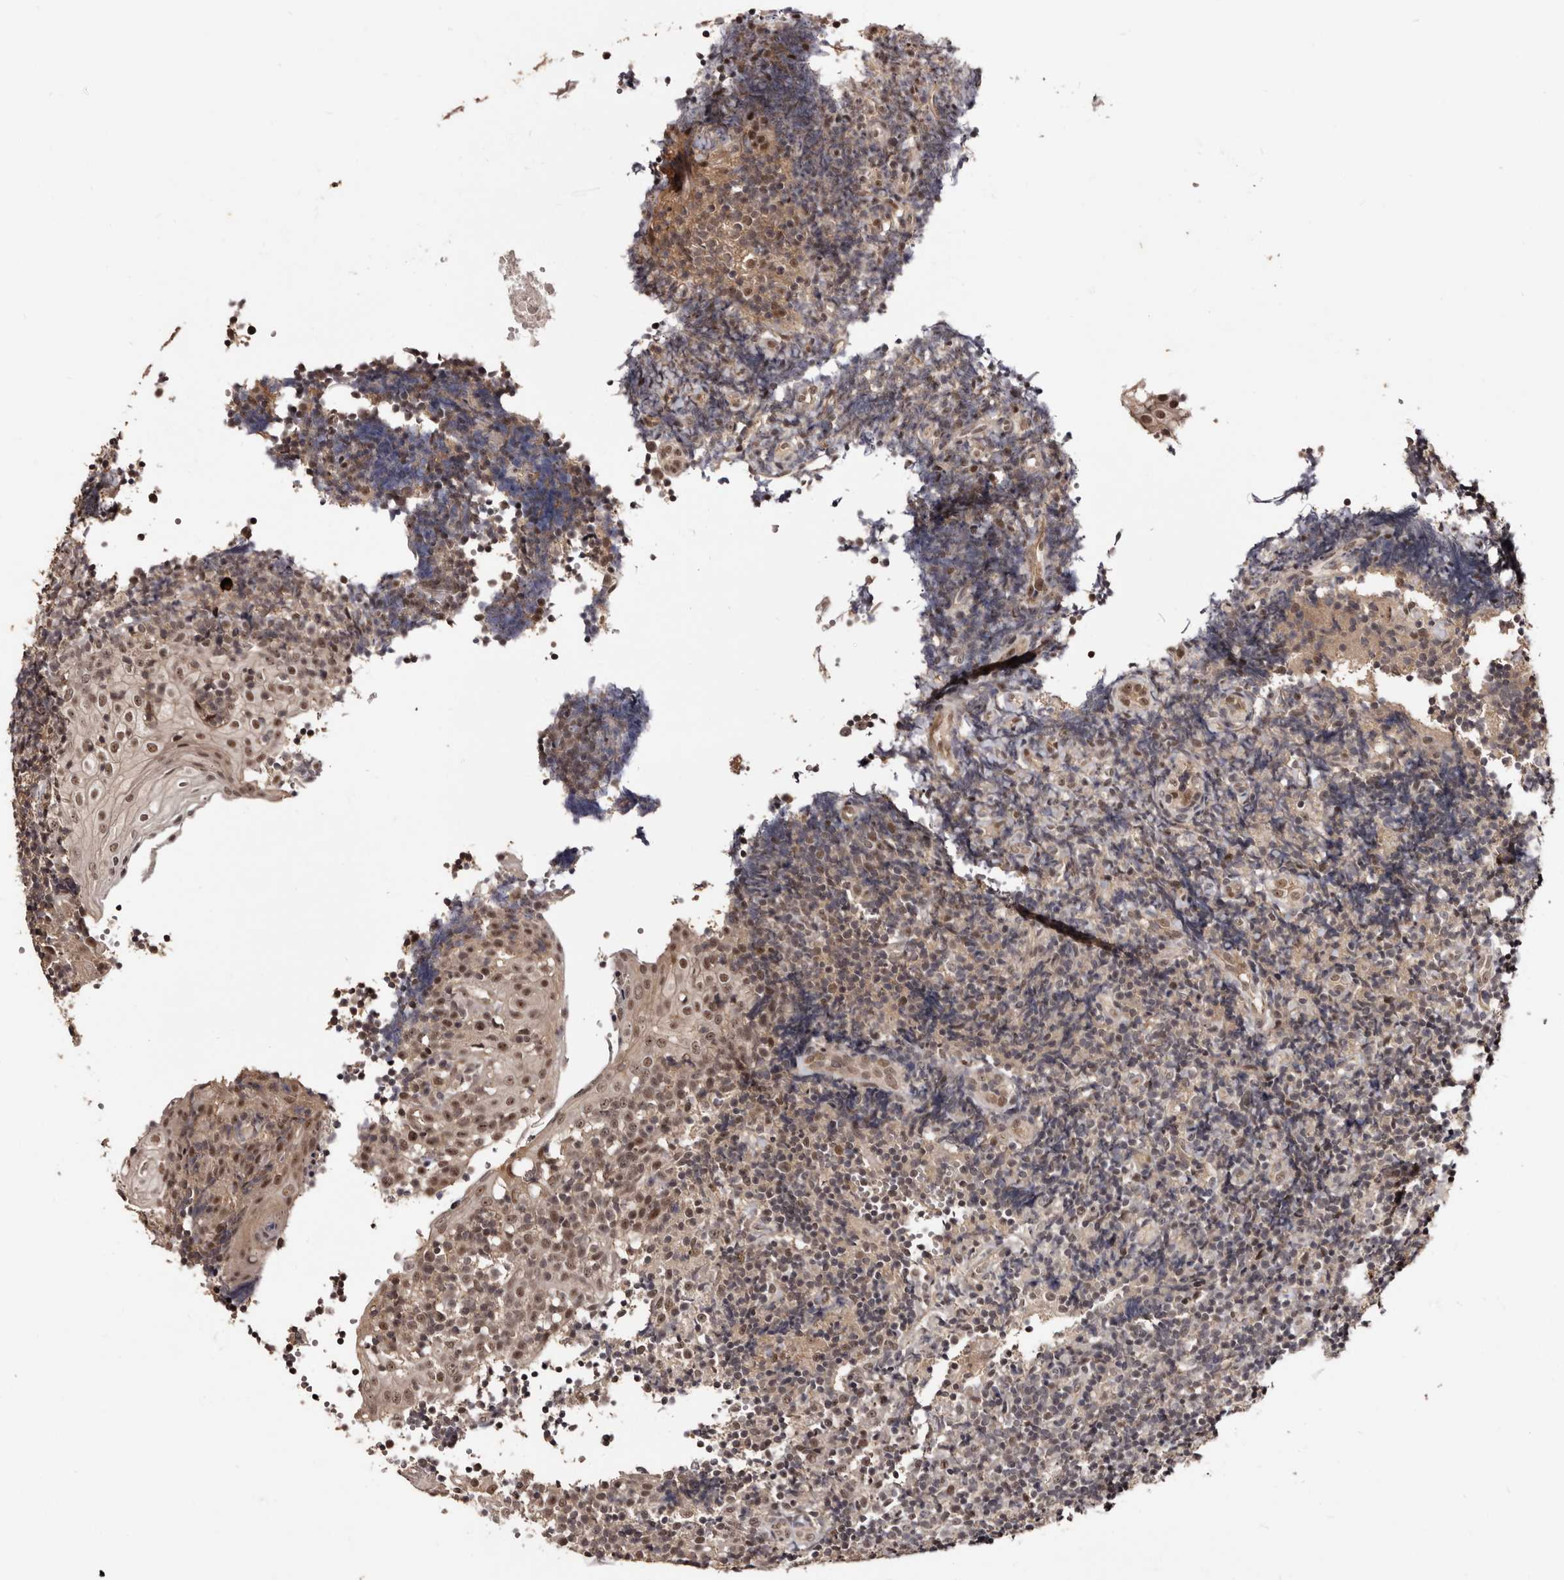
{"staining": {"intensity": "weak", "quantity": ">75%", "location": "nuclear"}, "tissue": "tonsil", "cell_type": "Germinal center cells", "image_type": "normal", "snomed": [{"axis": "morphology", "description": "Normal tissue, NOS"}, {"axis": "topography", "description": "Tonsil"}], "caption": "This image shows IHC staining of benign human tonsil, with low weak nuclear staining in about >75% of germinal center cells.", "gene": "TBC1D22B", "patient": {"sex": "female", "age": 40}}